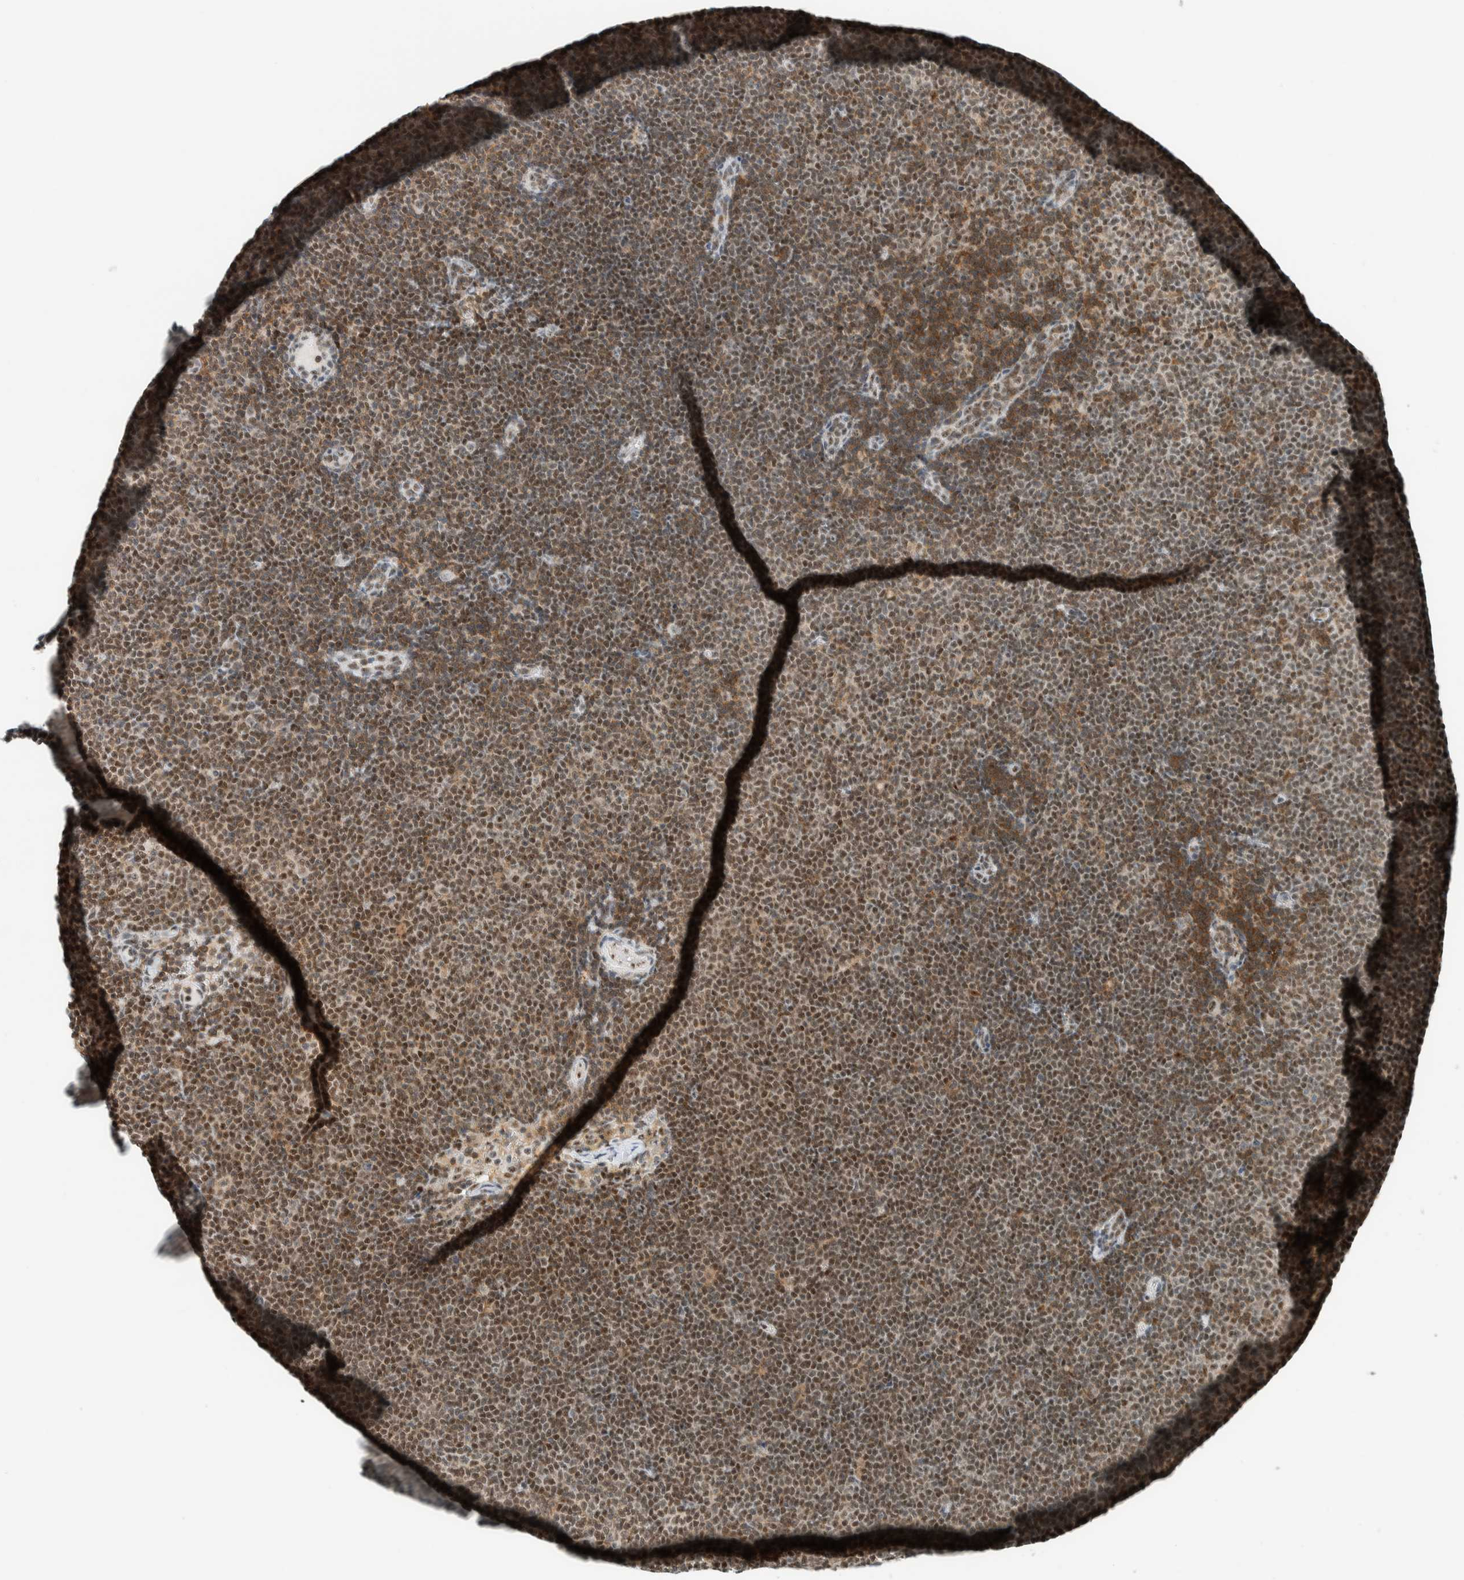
{"staining": {"intensity": "weak", "quantity": ">75%", "location": "cytoplasmic/membranous,nuclear"}, "tissue": "lymphoma", "cell_type": "Tumor cells", "image_type": "cancer", "snomed": [{"axis": "morphology", "description": "Malignant lymphoma, non-Hodgkin's type, Low grade"}, {"axis": "topography", "description": "Lymph node"}], "caption": "A brown stain highlights weak cytoplasmic/membranous and nuclear positivity of a protein in lymphoma tumor cells.", "gene": "CYSRT1", "patient": {"sex": "female", "age": 53}}